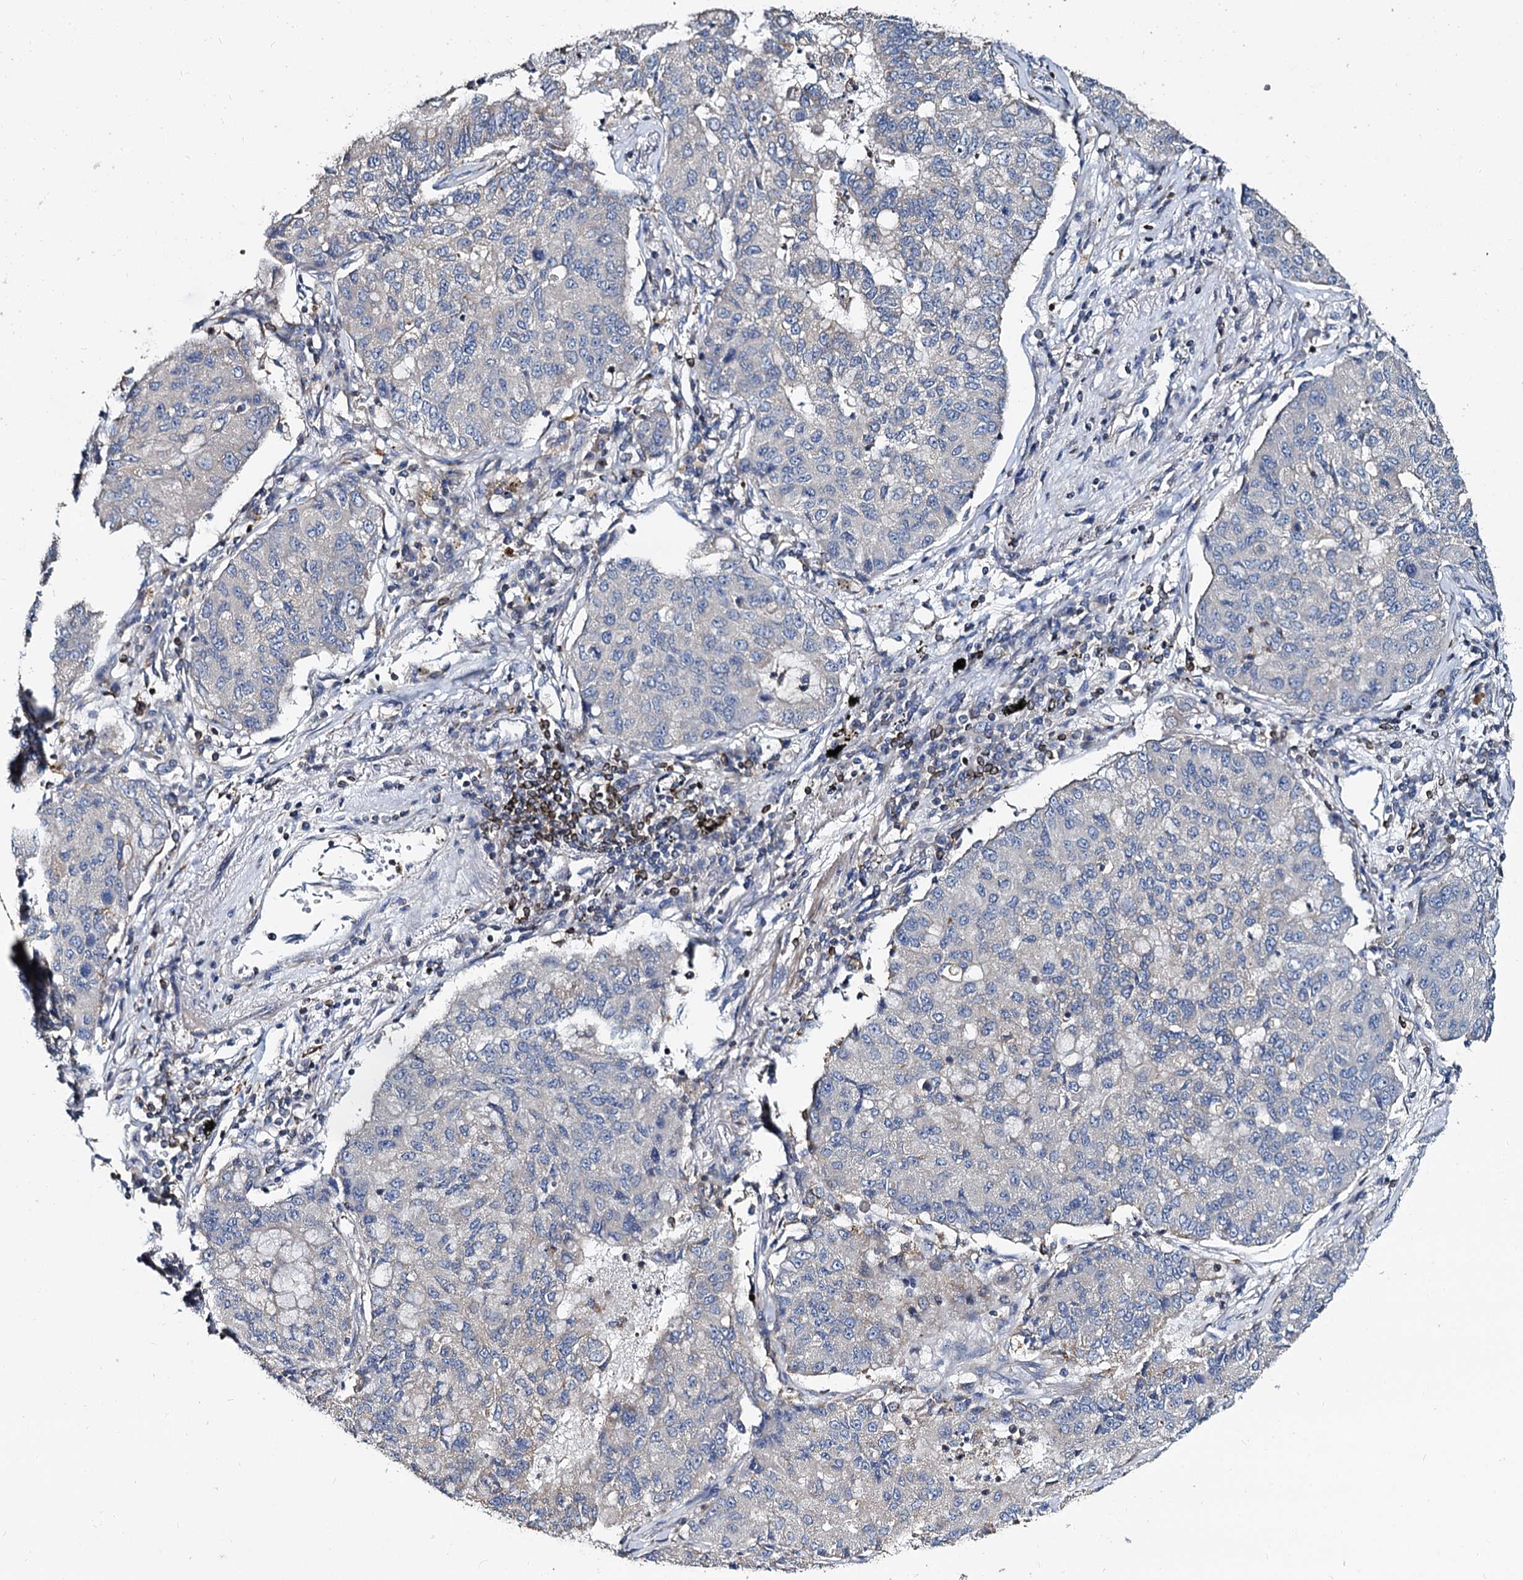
{"staining": {"intensity": "negative", "quantity": "none", "location": "none"}, "tissue": "lung cancer", "cell_type": "Tumor cells", "image_type": "cancer", "snomed": [{"axis": "morphology", "description": "Squamous cell carcinoma, NOS"}, {"axis": "topography", "description": "Lung"}], "caption": "Tumor cells show no significant positivity in lung cancer (squamous cell carcinoma).", "gene": "ANKRD13A", "patient": {"sex": "male", "age": 74}}